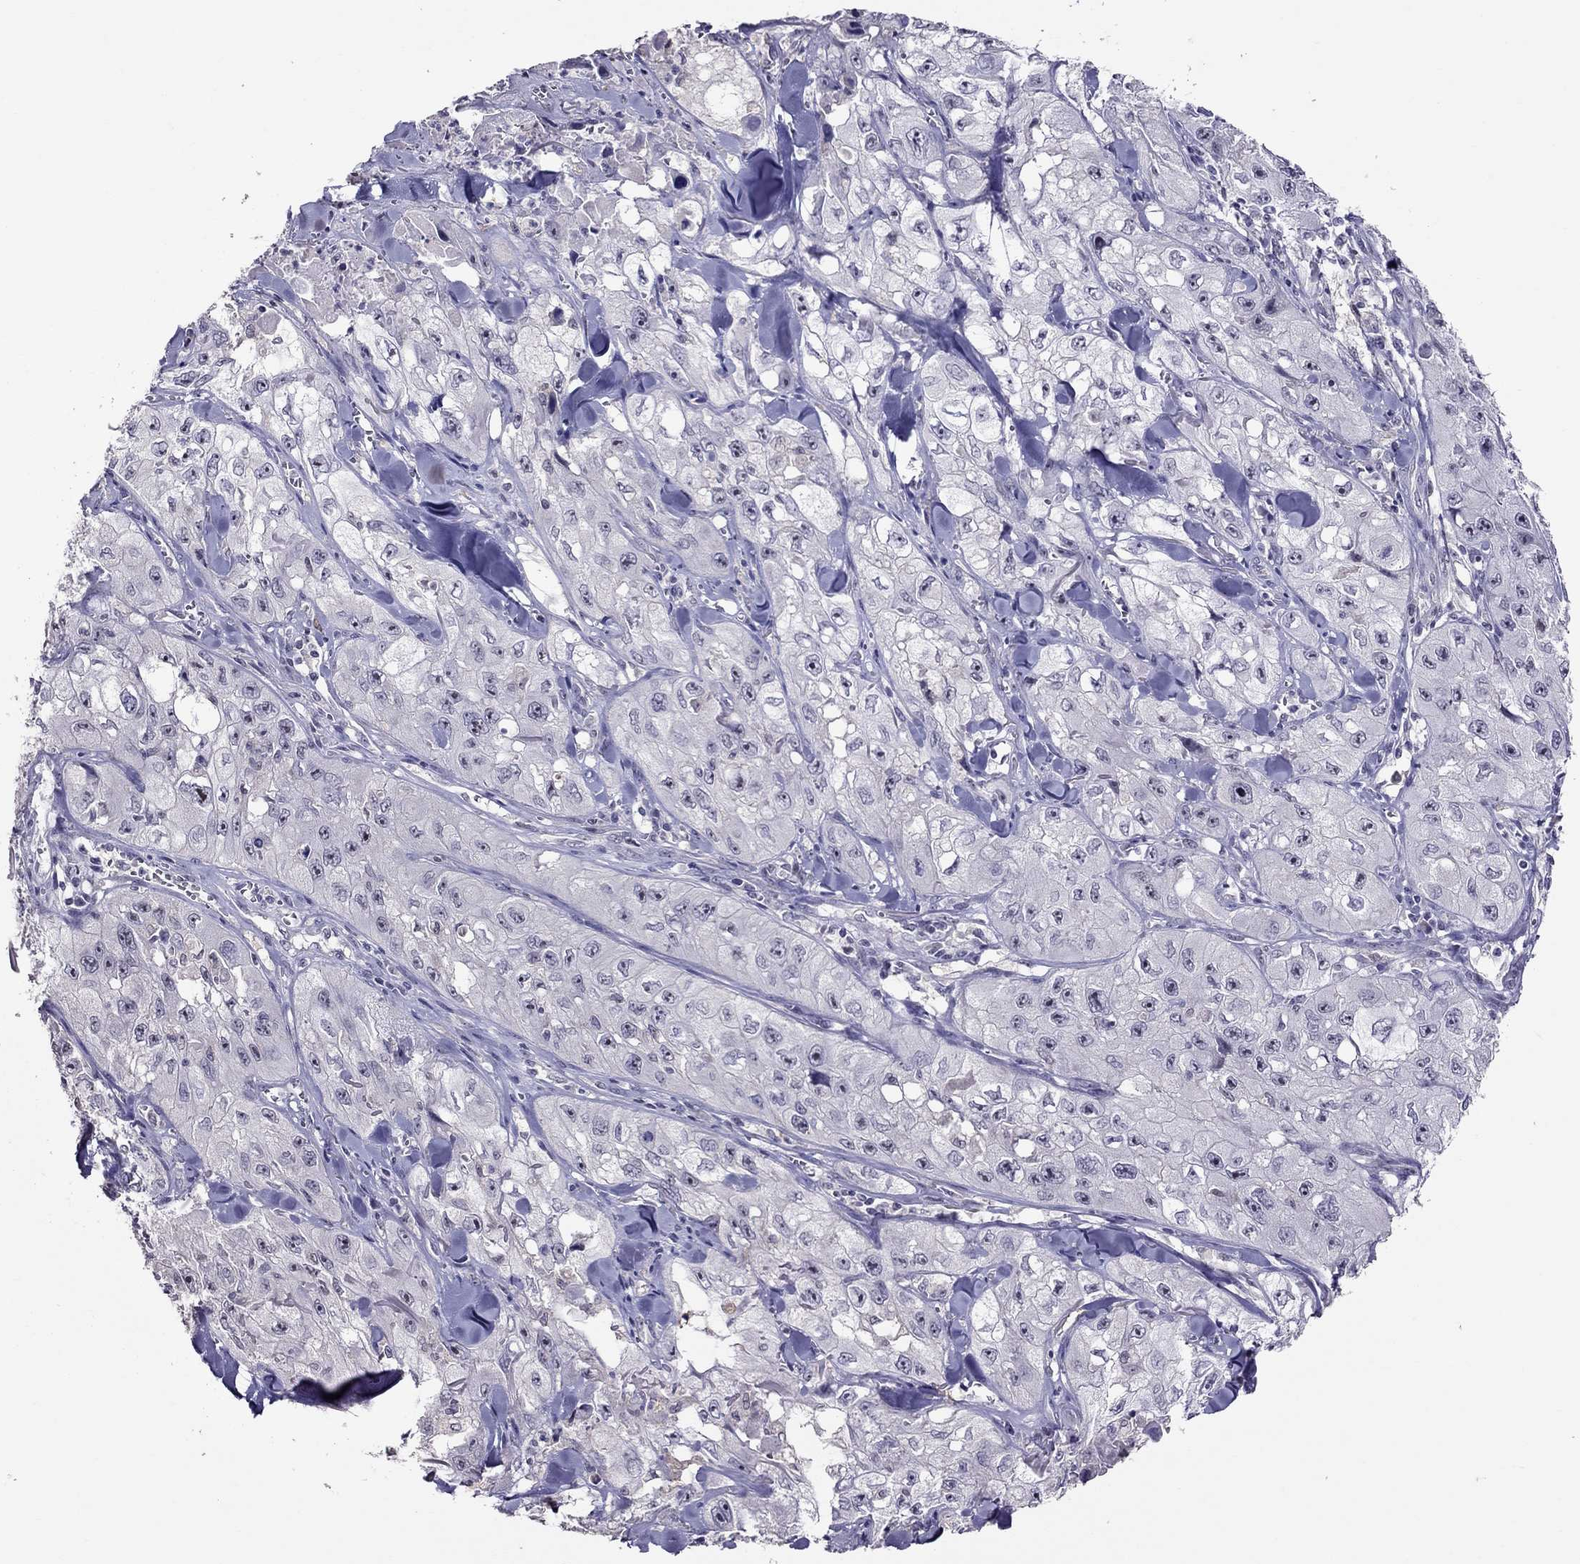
{"staining": {"intensity": "negative", "quantity": "none", "location": "none"}, "tissue": "skin cancer", "cell_type": "Tumor cells", "image_type": "cancer", "snomed": [{"axis": "morphology", "description": "Squamous cell carcinoma, NOS"}, {"axis": "topography", "description": "Skin"}, {"axis": "topography", "description": "Subcutis"}], "caption": "DAB immunohistochemical staining of human skin cancer (squamous cell carcinoma) demonstrates no significant positivity in tumor cells.", "gene": "LRRC46", "patient": {"sex": "male", "age": 73}}